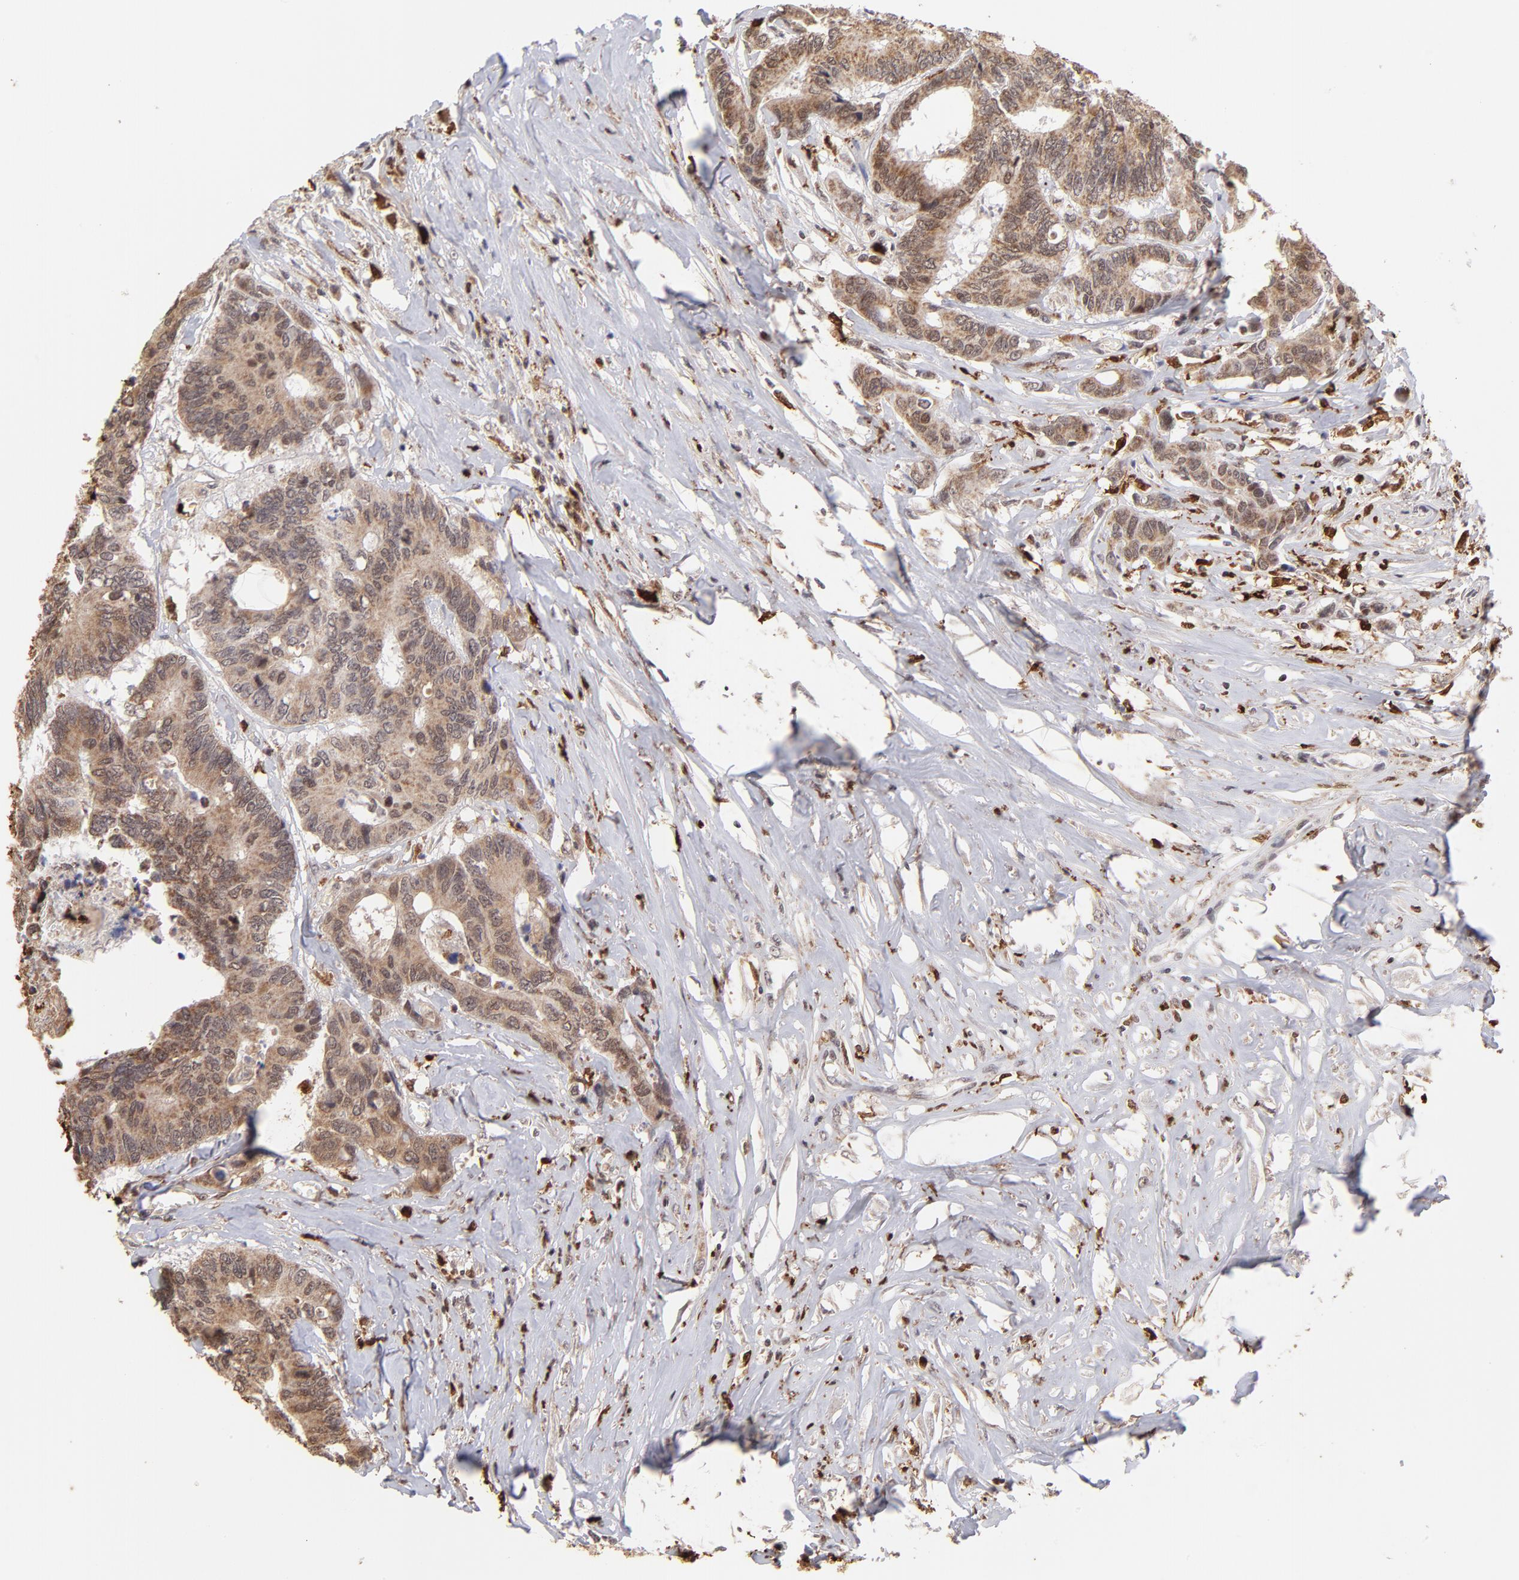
{"staining": {"intensity": "moderate", "quantity": ">75%", "location": "cytoplasmic/membranous"}, "tissue": "colorectal cancer", "cell_type": "Tumor cells", "image_type": "cancer", "snomed": [{"axis": "morphology", "description": "Adenocarcinoma, NOS"}, {"axis": "topography", "description": "Rectum"}], "caption": "Immunohistochemical staining of human colorectal cancer (adenocarcinoma) shows medium levels of moderate cytoplasmic/membranous protein positivity in about >75% of tumor cells.", "gene": "ZFX", "patient": {"sex": "male", "age": 55}}